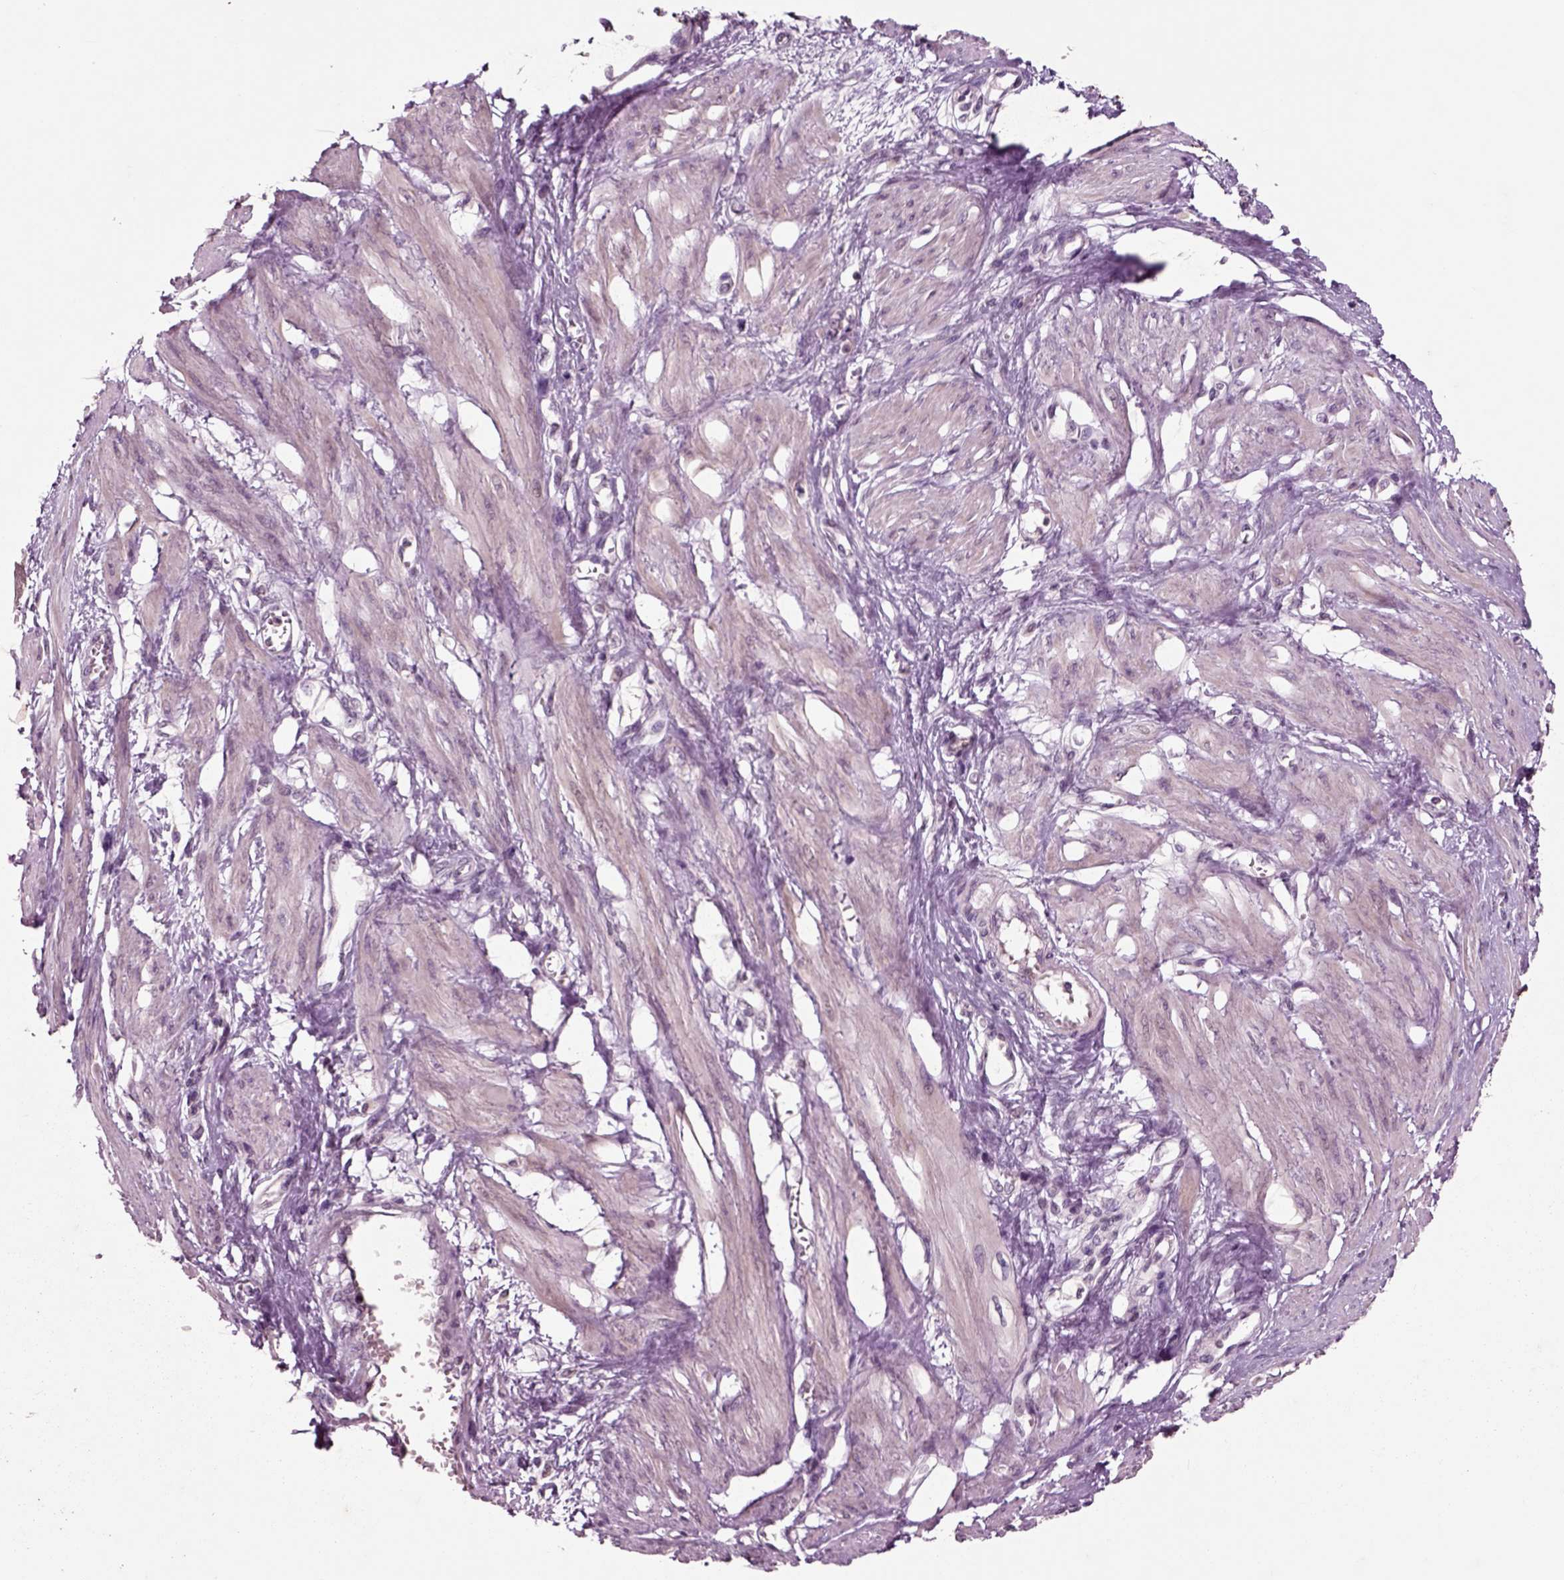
{"staining": {"intensity": "negative", "quantity": "none", "location": "none"}, "tissue": "smooth muscle", "cell_type": "Smooth muscle cells", "image_type": "normal", "snomed": [{"axis": "morphology", "description": "Normal tissue, NOS"}, {"axis": "topography", "description": "Smooth muscle"}, {"axis": "topography", "description": "Uterus"}], "caption": "Immunohistochemistry of unremarkable human smooth muscle shows no expression in smooth muscle cells.", "gene": "CHGB", "patient": {"sex": "female", "age": 39}}